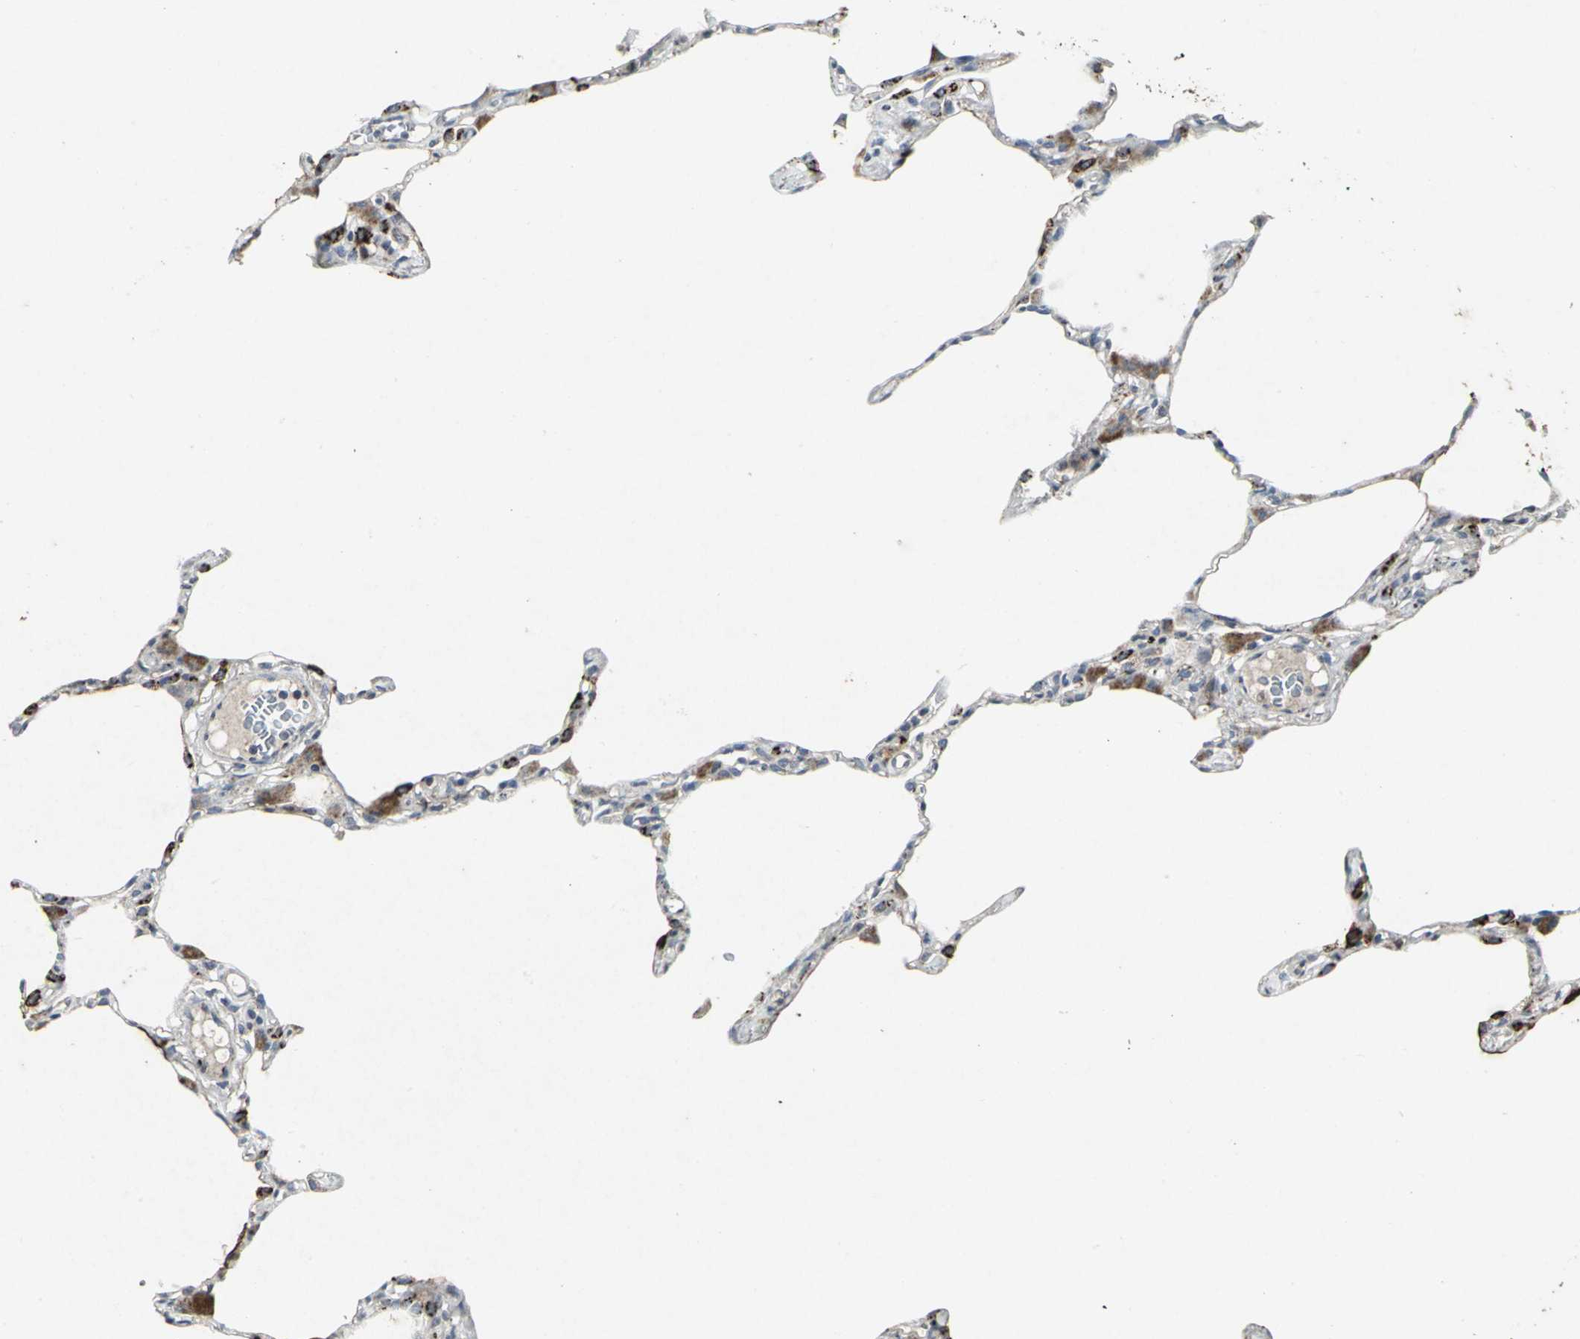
{"staining": {"intensity": "negative", "quantity": "none", "location": "none"}, "tissue": "lung", "cell_type": "Alveolar cells", "image_type": "normal", "snomed": [{"axis": "morphology", "description": "Normal tissue, NOS"}, {"axis": "topography", "description": "Lung"}], "caption": "Immunohistochemical staining of benign lung reveals no significant positivity in alveolar cells.", "gene": "BMP4", "patient": {"sex": "female", "age": 49}}